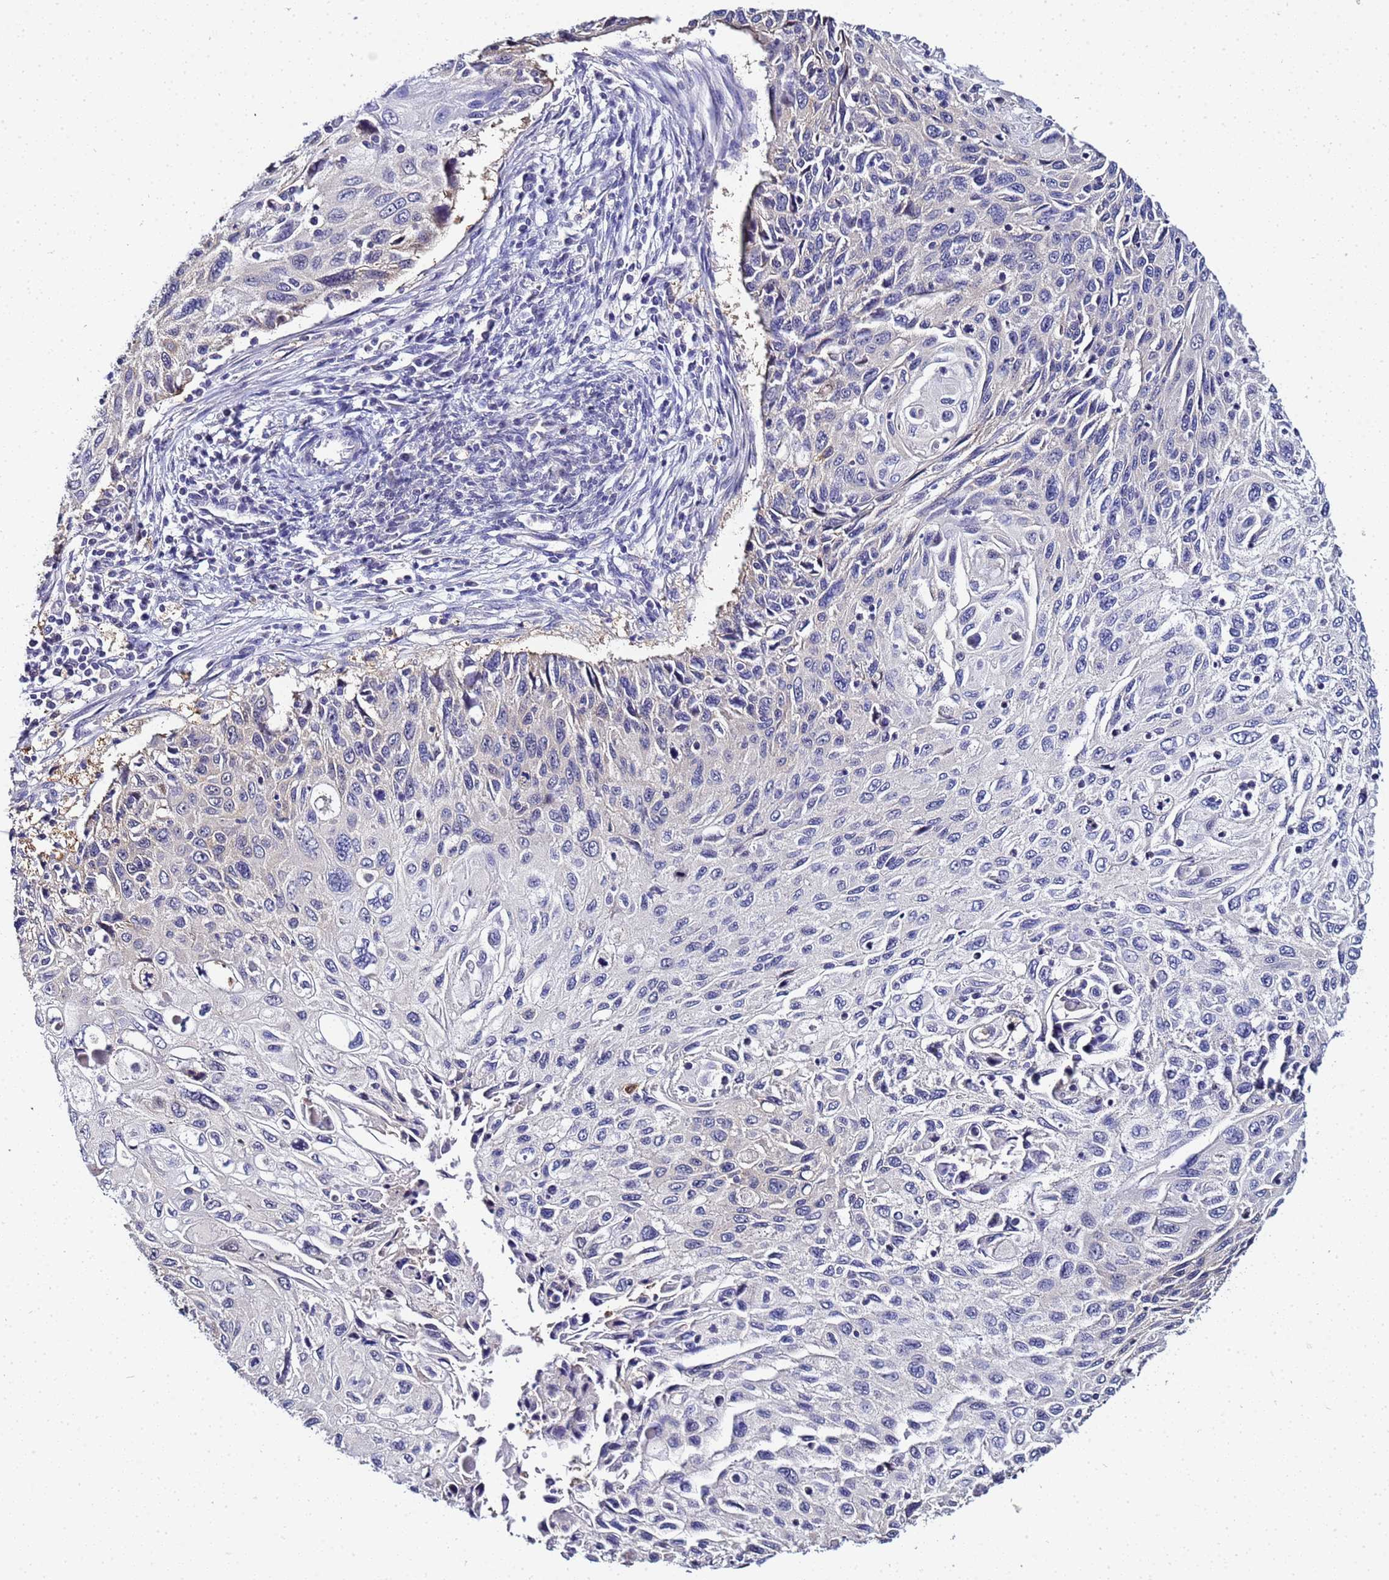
{"staining": {"intensity": "negative", "quantity": "none", "location": "none"}, "tissue": "cervical cancer", "cell_type": "Tumor cells", "image_type": "cancer", "snomed": [{"axis": "morphology", "description": "Squamous cell carcinoma, NOS"}, {"axis": "topography", "description": "Cervix"}], "caption": "DAB immunohistochemical staining of cervical cancer exhibits no significant staining in tumor cells.", "gene": "ACTL6B", "patient": {"sex": "female", "age": 70}}